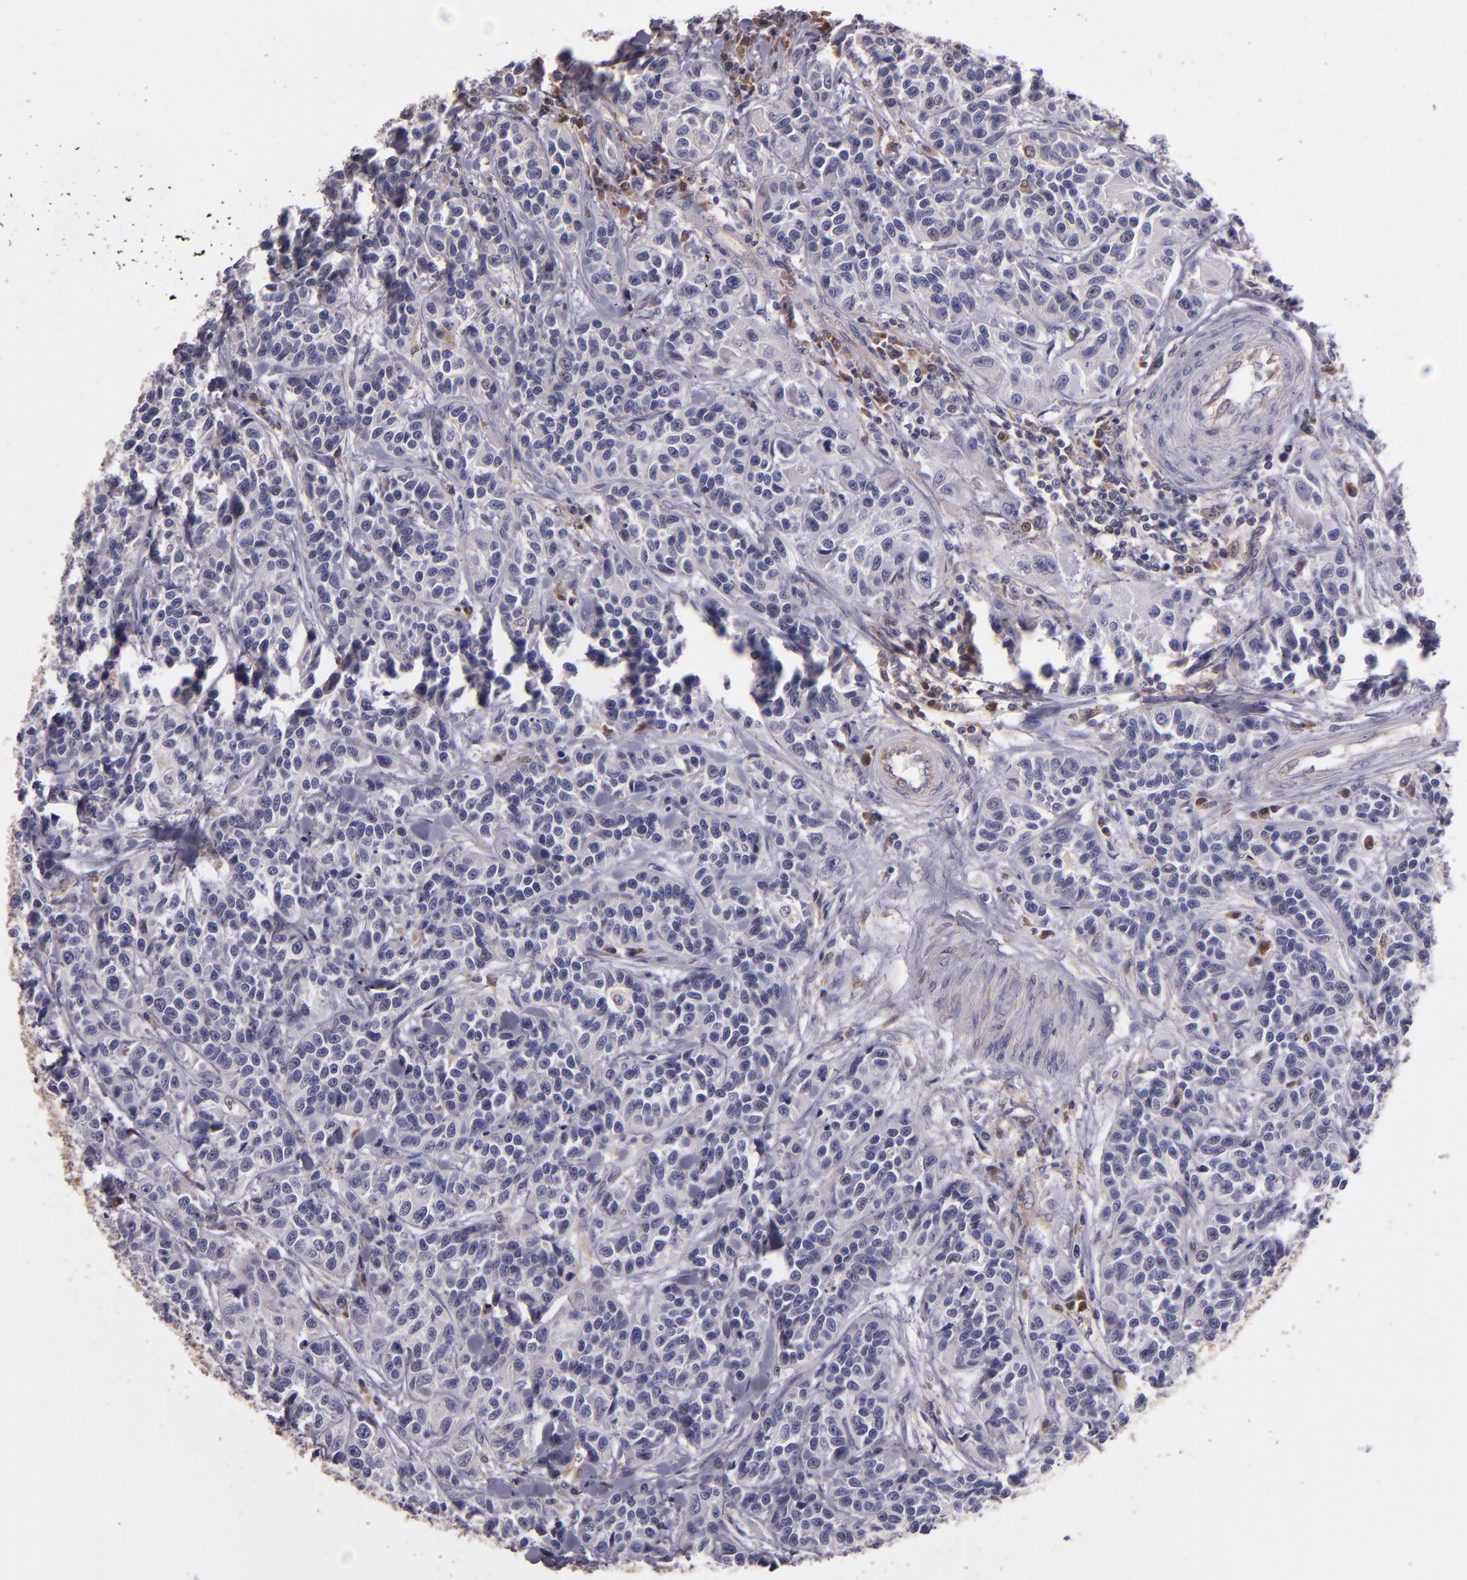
{"staining": {"intensity": "negative", "quantity": "none", "location": "none"}, "tissue": "urothelial cancer", "cell_type": "Tumor cells", "image_type": "cancer", "snomed": [{"axis": "morphology", "description": "Urothelial carcinoma, High grade"}, {"axis": "topography", "description": "Urinary bladder"}], "caption": "Immunohistochemical staining of high-grade urothelial carcinoma shows no significant staining in tumor cells.", "gene": "FHIT", "patient": {"sex": "female", "age": 81}}